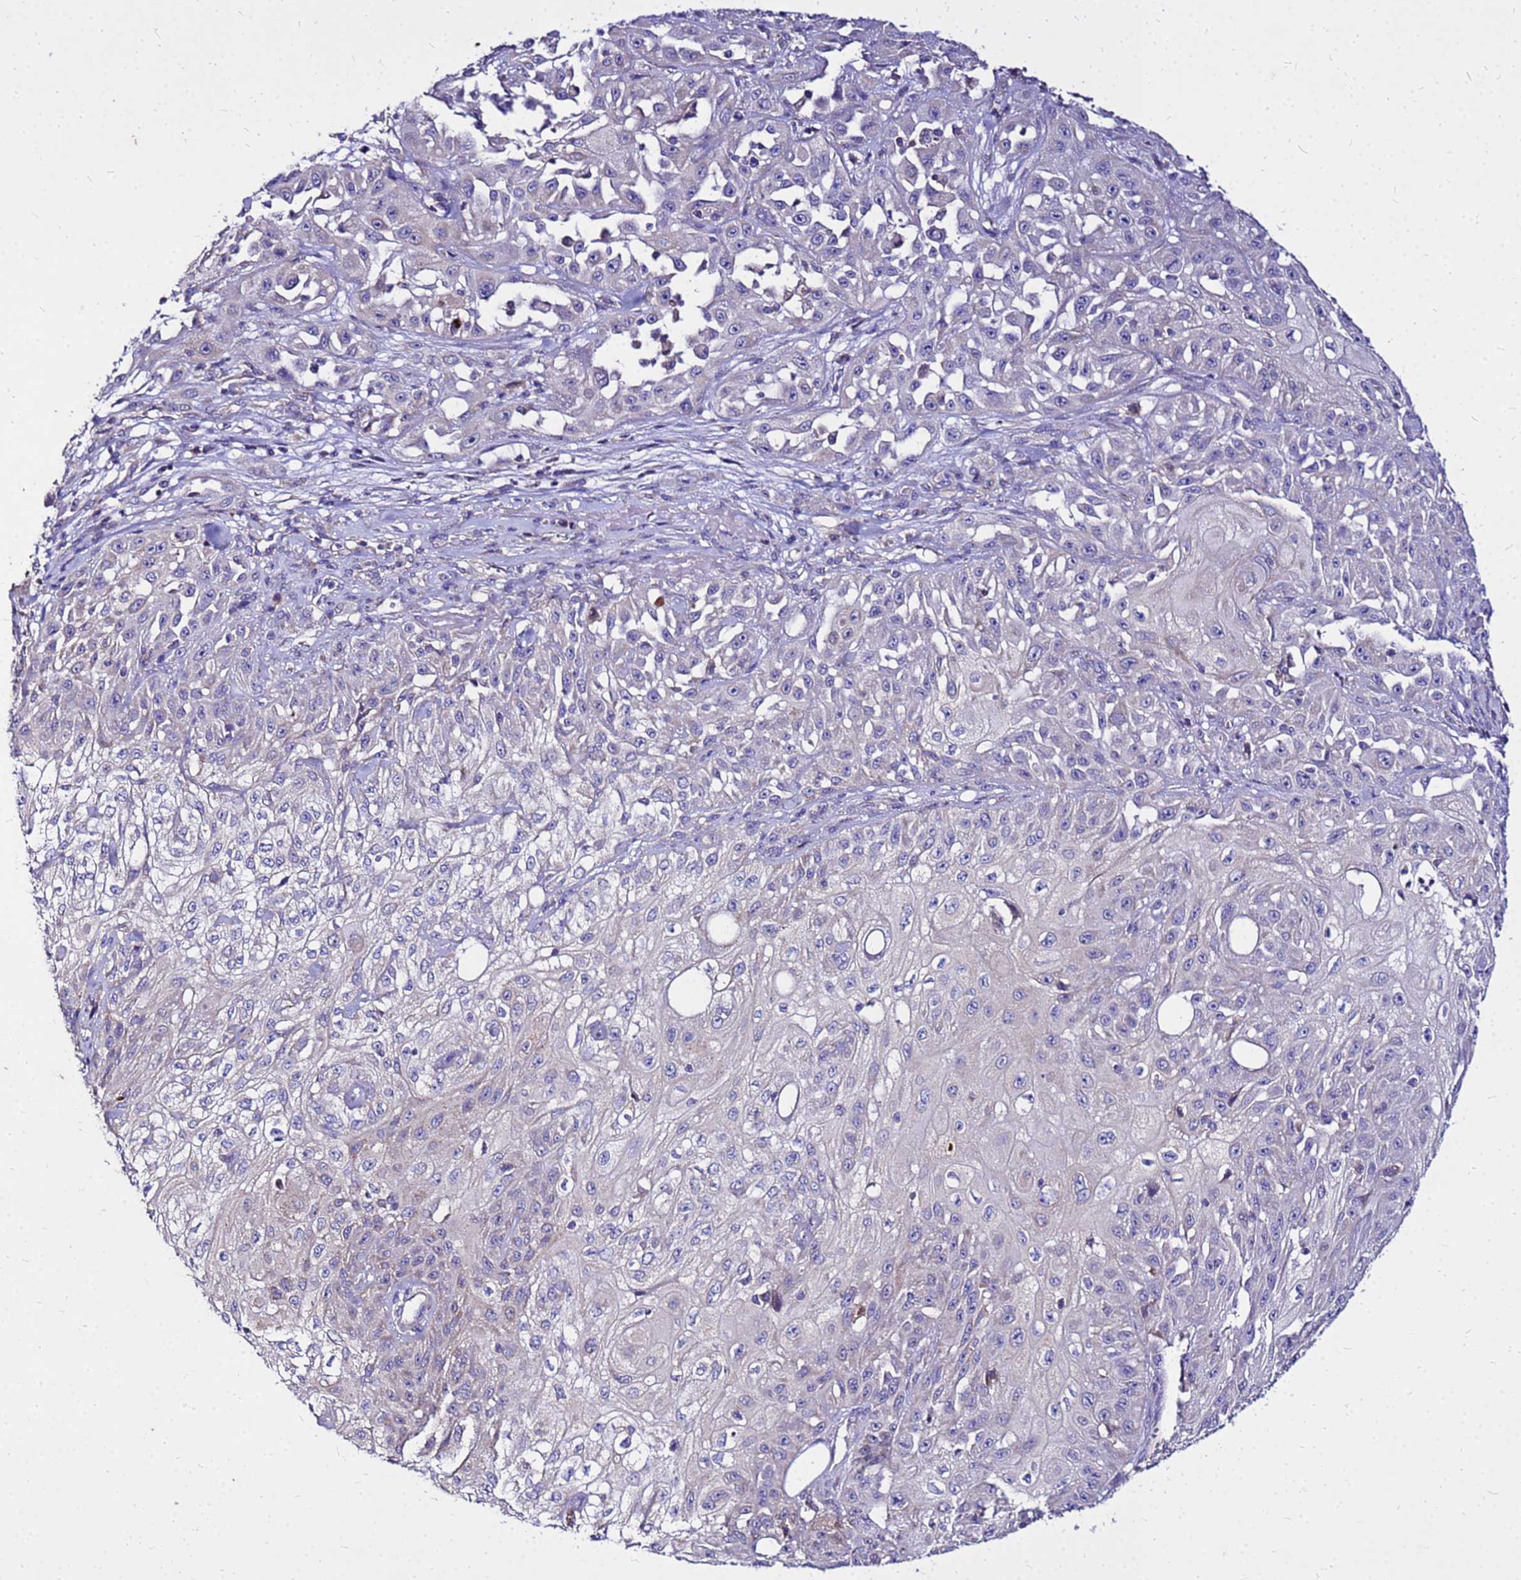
{"staining": {"intensity": "negative", "quantity": "none", "location": "none"}, "tissue": "skin cancer", "cell_type": "Tumor cells", "image_type": "cancer", "snomed": [{"axis": "morphology", "description": "Squamous cell carcinoma, NOS"}, {"axis": "morphology", "description": "Squamous cell carcinoma, metastatic, NOS"}, {"axis": "topography", "description": "Skin"}, {"axis": "topography", "description": "Lymph node"}], "caption": "Immunohistochemical staining of human skin cancer (squamous cell carcinoma) shows no significant positivity in tumor cells.", "gene": "COX14", "patient": {"sex": "male", "age": 75}}